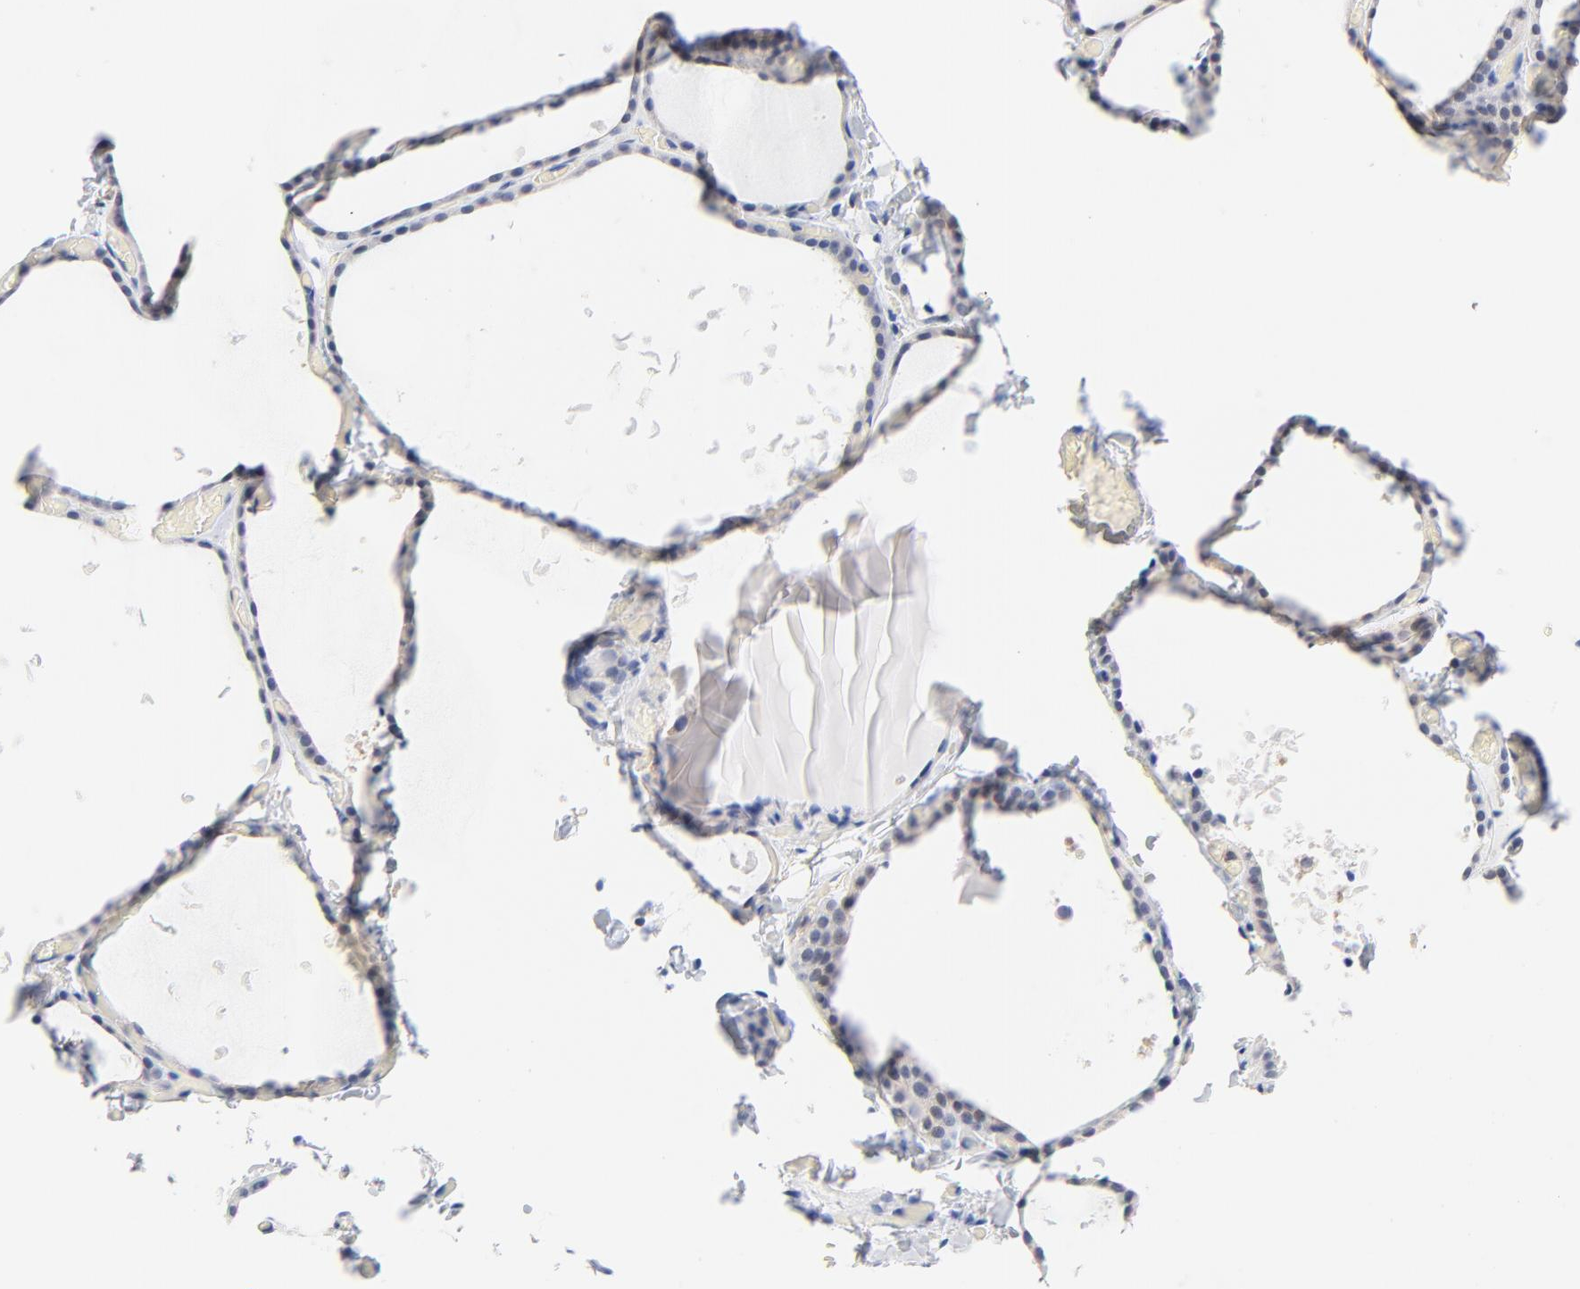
{"staining": {"intensity": "weak", "quantity": ">75%", "location": "cytoplasmic/membranous"}, "tissue": "thyroid gland", "cell_type": "Glandular cells", "image_type": "normal", "snomed": [{"axis": "morphology", "description": "Normal tissue, NOS"}, {"axis": "topography", "description": "Thyroid gland"}], "caption": "Immunohistochemistry image of normal thyroid gland: human thyroid gland stained using immunohistochemistry exhibits low levels of weak protein expression localized specifically in the cytoplasmic/membranous of glandular cells, appearing as a cytoplasmic/membranous brown color.", "gene": "CAB39L", "patient": {"sex": "female", "age": 22}}